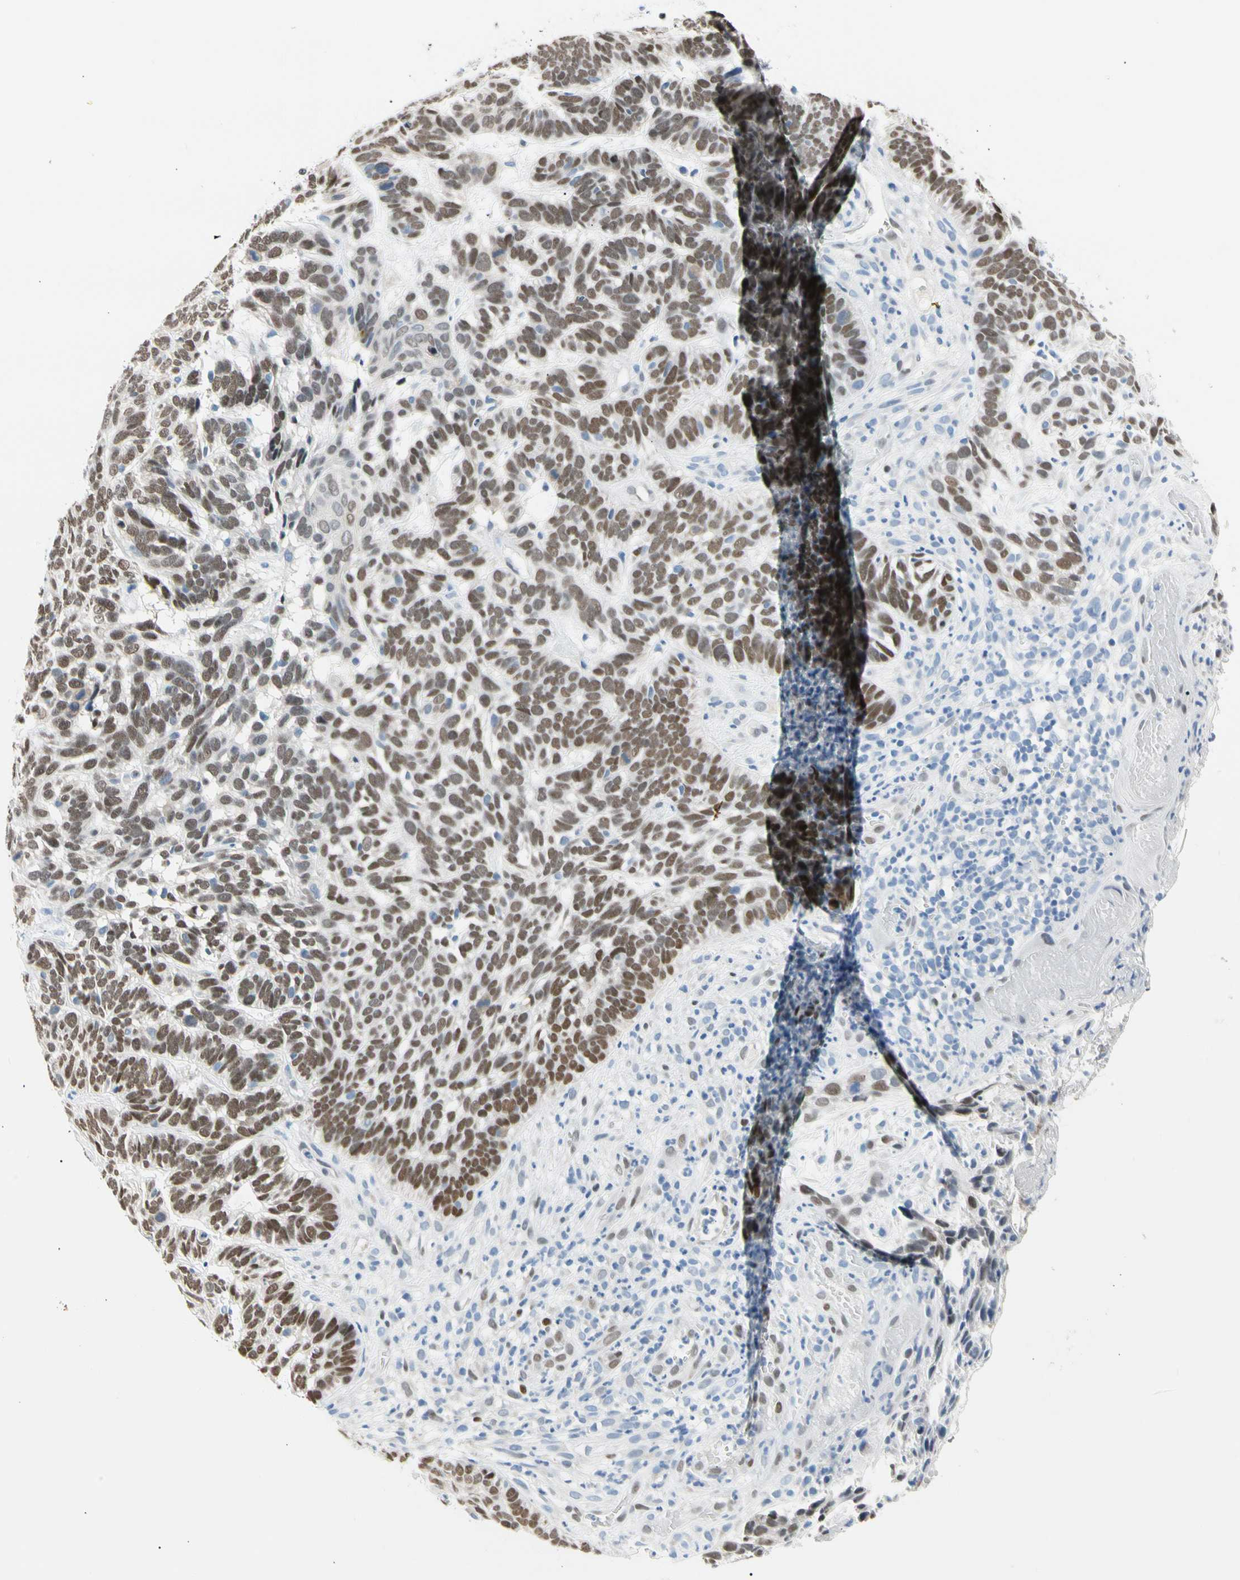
{"staining": {"intensity": "moderate", "quantity": ">75%", "location": "nuclear"}, "tissue": "skin cancer", "cell_type": "Tumor cells", "image_type": "cancer", "snomed": [{"axis": "morphology", "description": "Basal cell carcinoma"}, {"axis": "topography", "description": "Skin"}], "caption": "An IHC histopathology image of tumor tissue is shown. Protein staining in brown highlights moderate nuclear positivity in skin cancer within tumor cells.", "gene": "NFIA", "patient": {"sex": "male", "age": 87}}